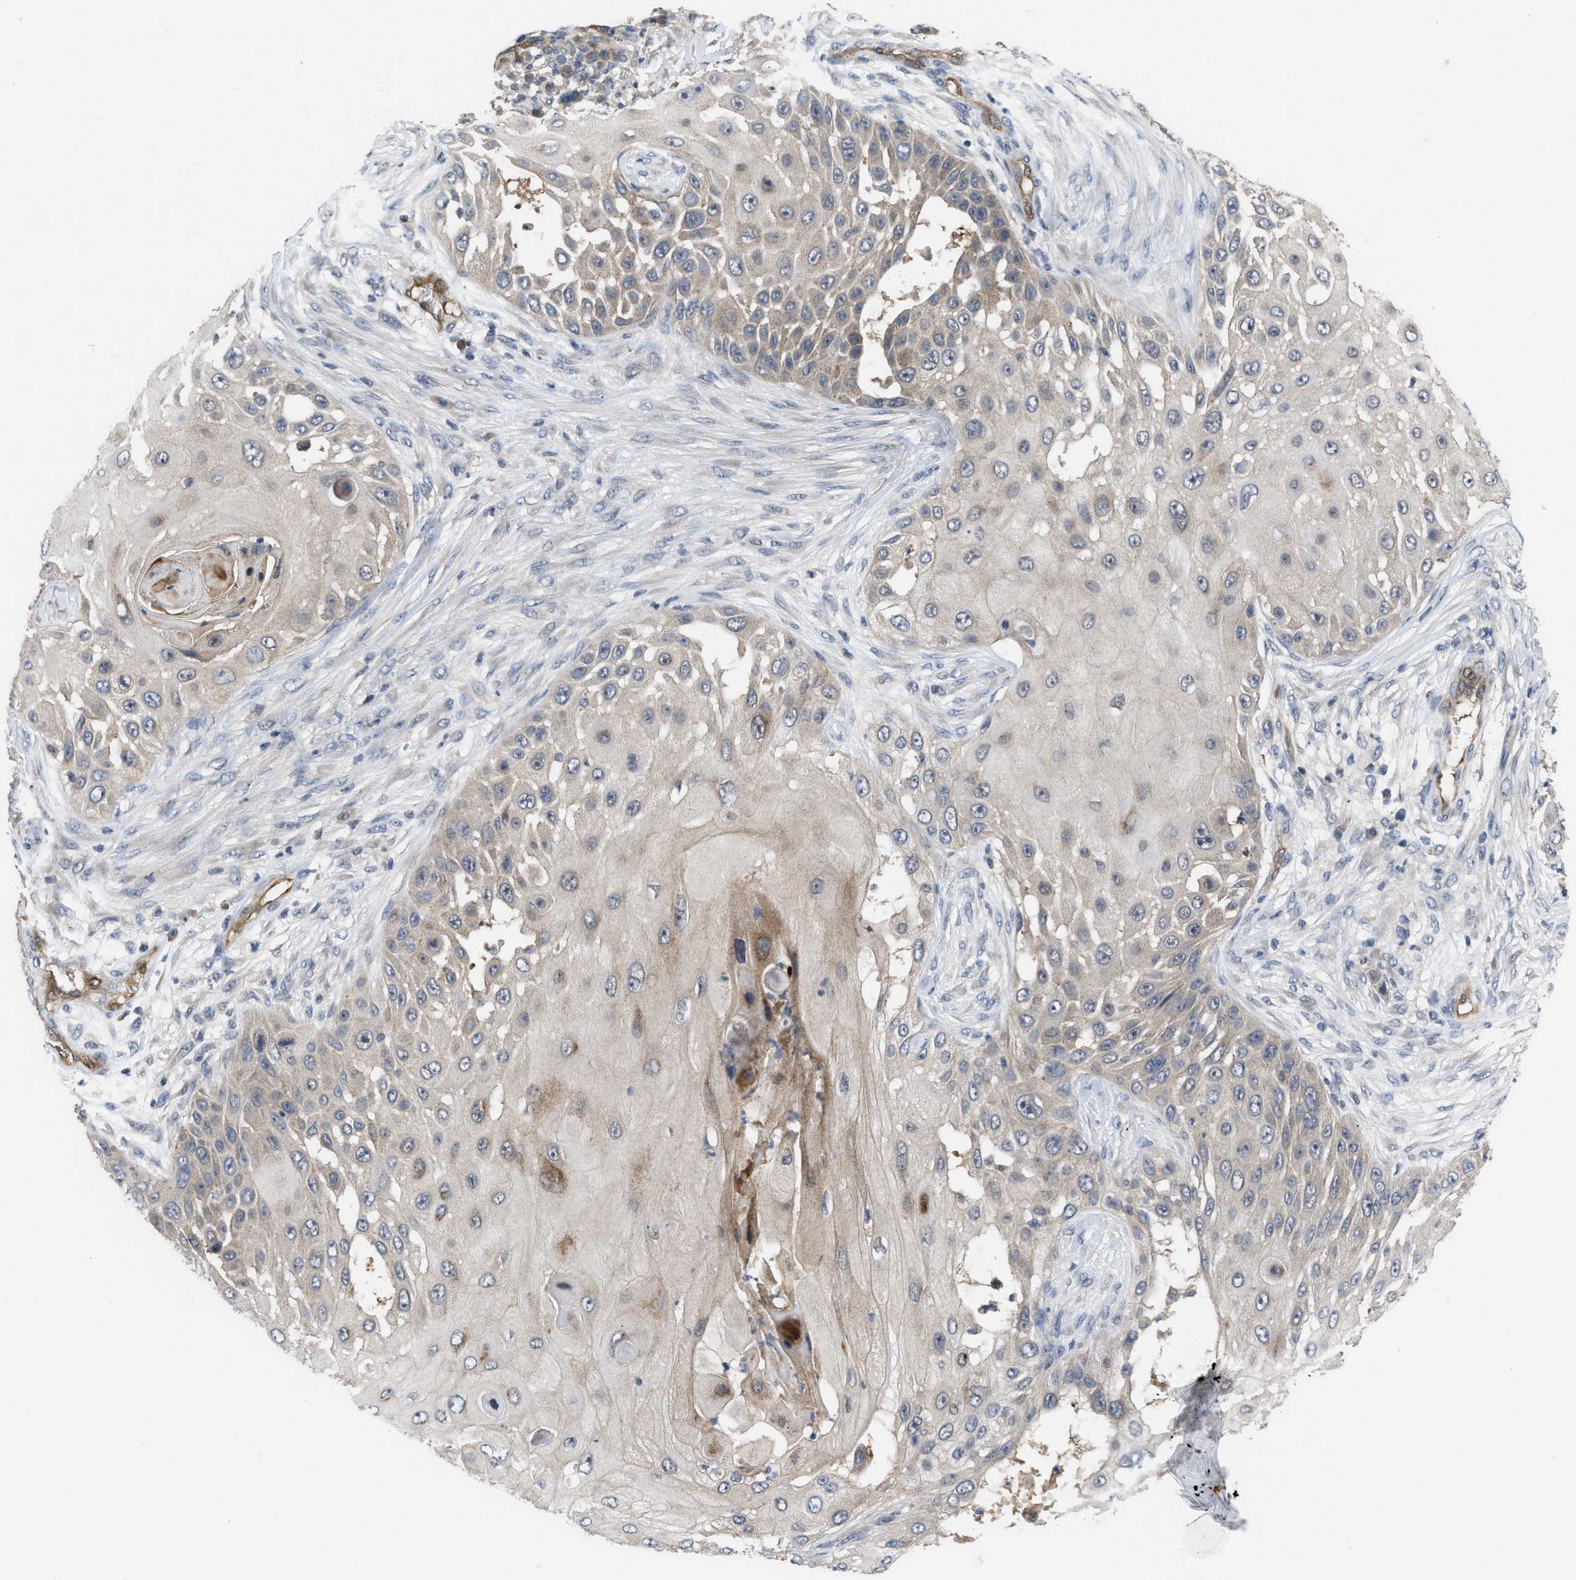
{"staining": {"intensity": "negative", "quantity": "none", "location": "none"}, "tissue": "skin cancer", "cell_type": "Tumor cells", "image_type": "cancer", "snomed": [{"axis": "morphology", "description": "Squamous cell carcinoma, NOS"}, {"axis": "topography", "description": "Skin"}], "caption": "The immunohistochemistry (IHC) histopathology image has no significant staining in tumor cells of skin cancer (squamous cell carcinoma) tissue.", "gene": "LDAF1", "patient": {"sex": "female", "age": 44}}